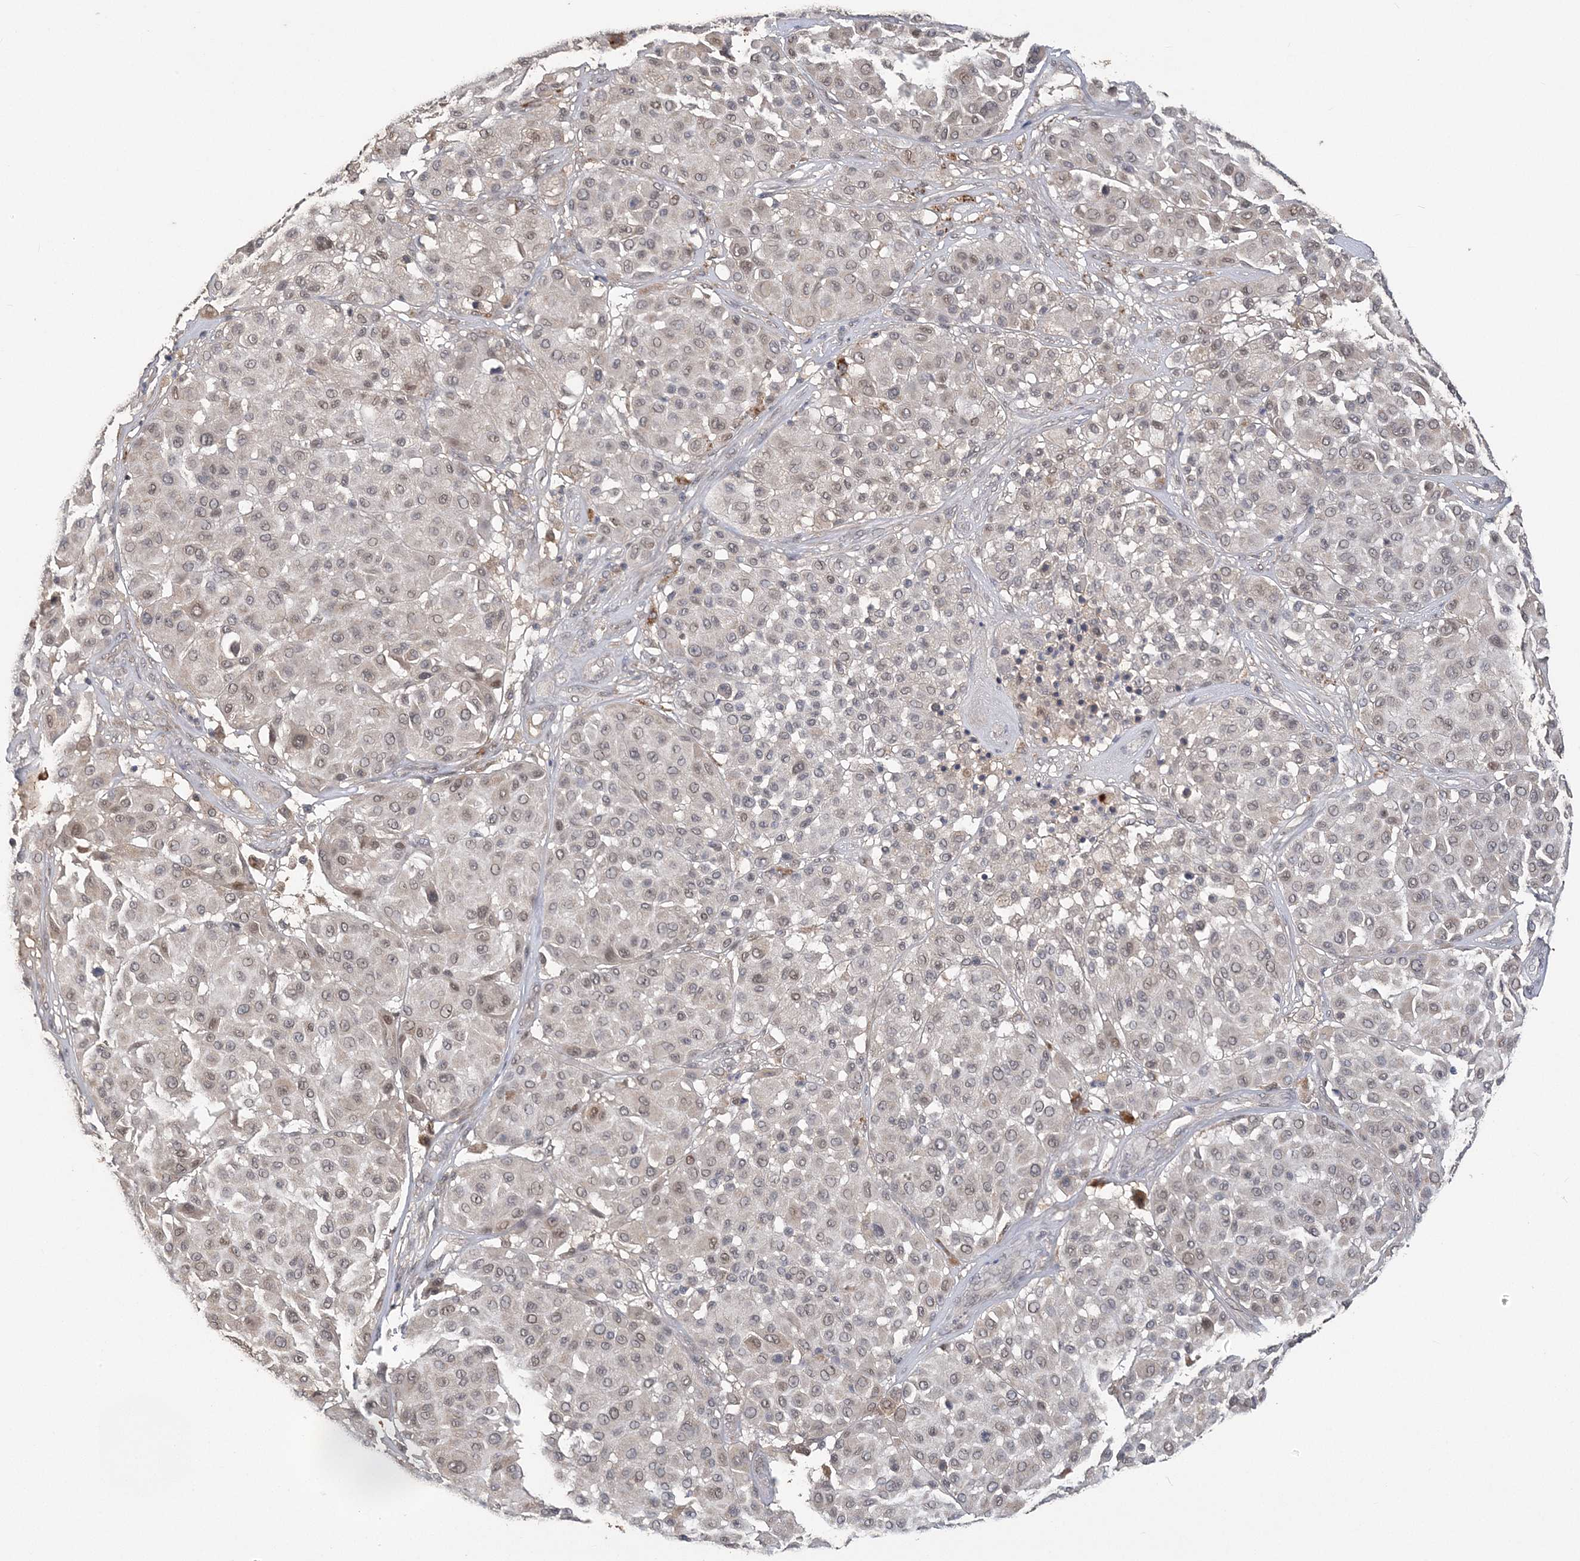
{"staining": {"intensity": "weak", "quantity": "<25%", "location": "nuclear"}, "tissue": "melanoma", "cell_type": "Tumor cells", "image_type": "cancer", "snomed": [{"axis": "morphology", "description": "Malignant melanoma, Metastatic site"}, {"axis": "topography", "description": "Soft tissue"}], "caption": "This is a photomicrograph of immunohistochemistry staining of malignant melanoma (metastatic site), which shows no positivity in tumor cells.", "gene": "ZBTB7A", "patient": {"sex": "male", "age": 41}}